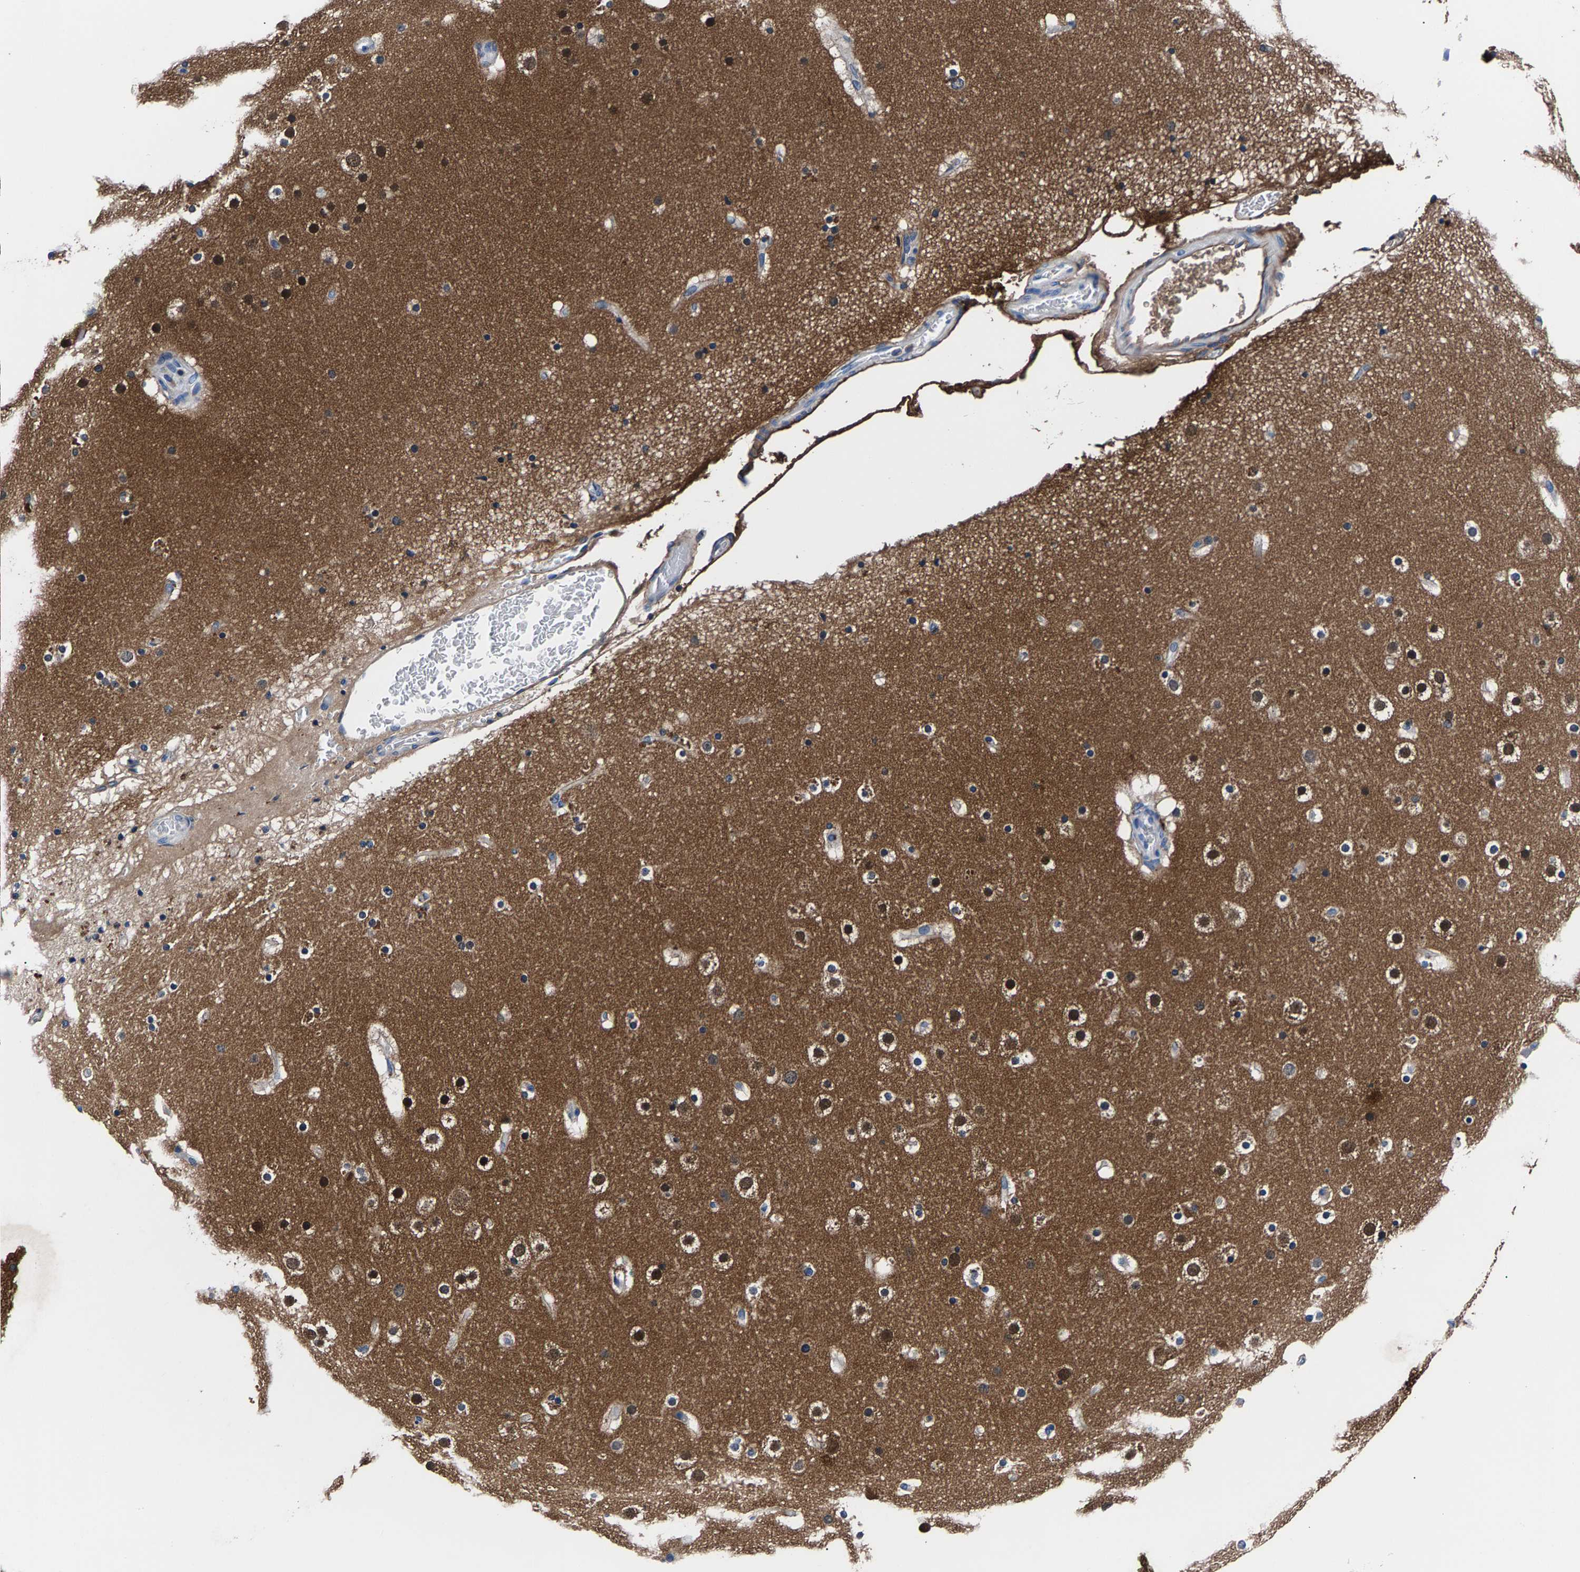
{"staining": {"intensity": "negative", "quantity": "none", "location": "none"}, "tissue": "cerebral cortex", "cell_type": "Endothelial cells", "image_type": "normal", "snomed": [{"axis": "morphology", "description": "Normal tissue, NOS"}, {"axis": "topography", "description": "Cerebral cortex"}], "caption": "High power microscopy photomicrograph of an IHC micrograph of unremarkable cerebral cortex, revealing no significant staining in endothelial cells.", "gene": "PHF24", "patient": {"sex": "male", "age": 57}}